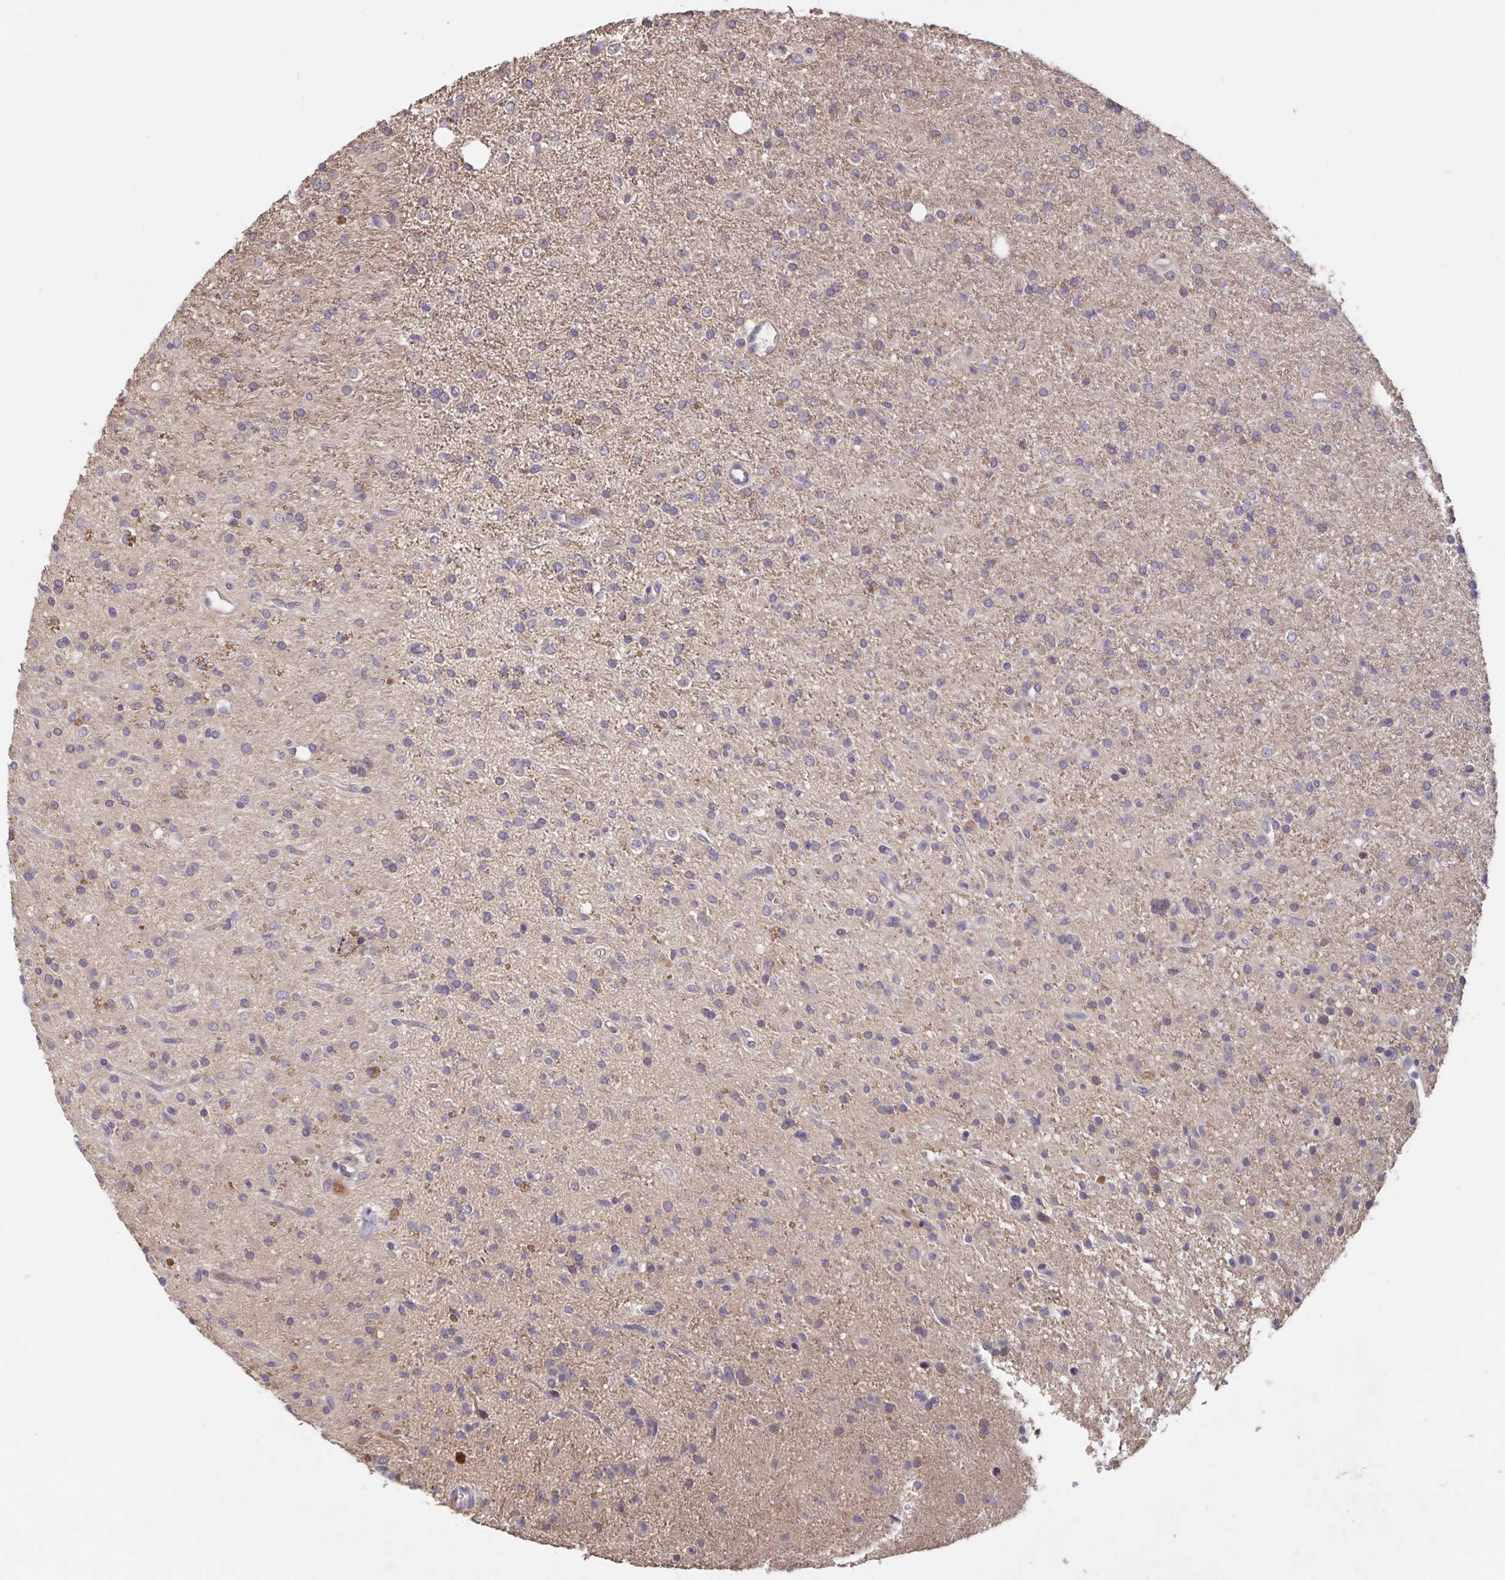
{"staining": {"intensity": "negative", "quantity": "none", "location": "none"}, "tissue": "glioma", "cell_type": "Tumor cells", "image_type": "cancer", "snomed": [{"axis": "morphology", "description": "Glioma, malignant, Low grade"}, {"axis": "topography", "description": "Brain"}], "caption": "Malignant glioma (low-grade) was stained to show a protein in brown. There is no significant staining in tumor cells.", "gene": "FBXL16", "patient": {"sex": "female", "age": 33}}